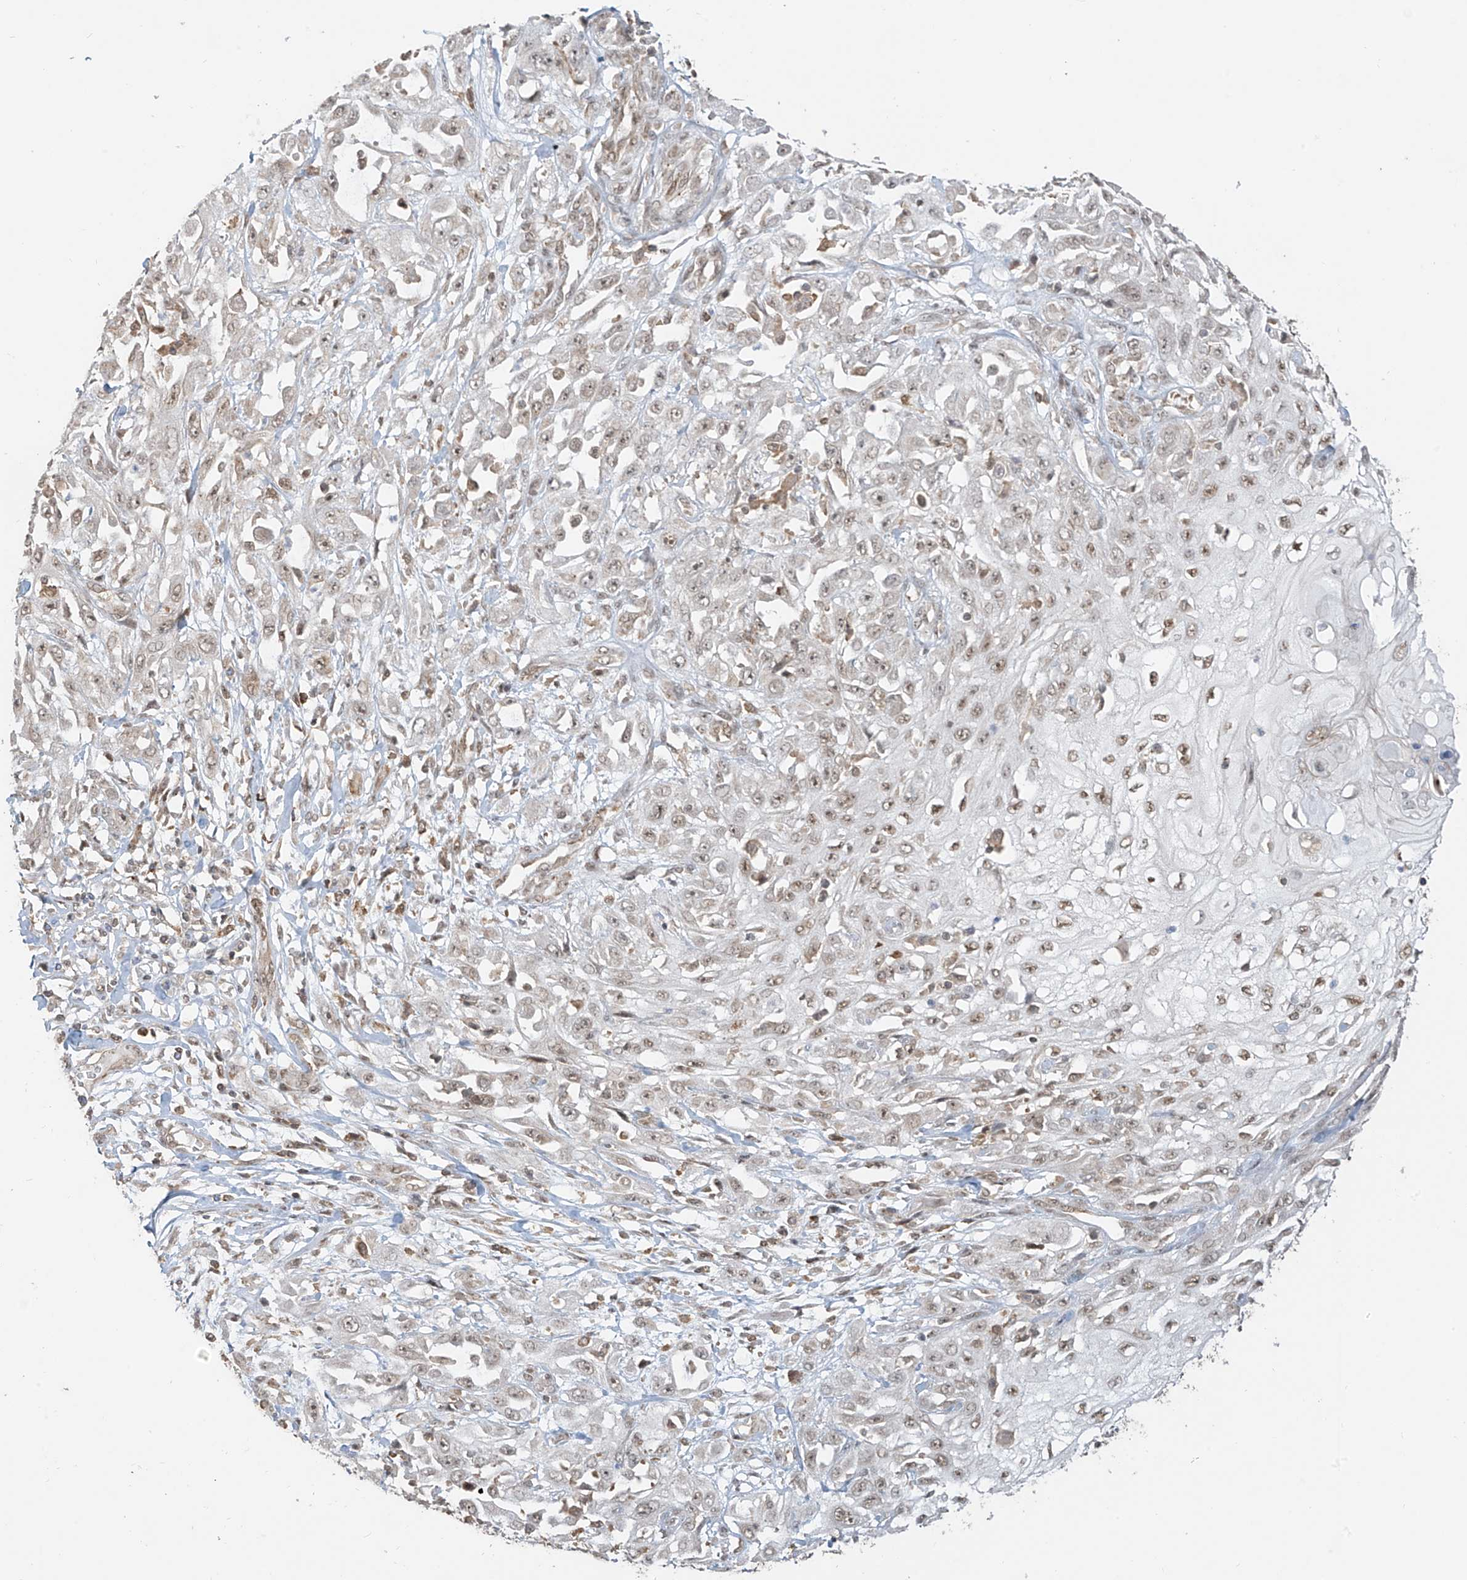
{"staining": {"intensity": "weak", "quantity": ">75%", "location": "nuclear"}, "tissue": "skin cancer", "cell_type": "Tumor cells", "image_type": "cancer", "snomed": [{"axis": "morphology", "description": "Squamous cell carcinoma, NOS"}, {"axis": "morphology", "description": "Squamous cell carcinoma, metastatic, NOS"}, {"axis": "topography", "description": "Skin"}, {"axis": "topography", "description": "Lymph node"}], "caption": "This is a histology image of immunohistochemistry staining of metastatic squamous cell carcinoma (skin), which shows weak staining in the nuclear of tumor cells.", "gene": "ZMYM2", "patient": {"sex": "male", "age": 75}}